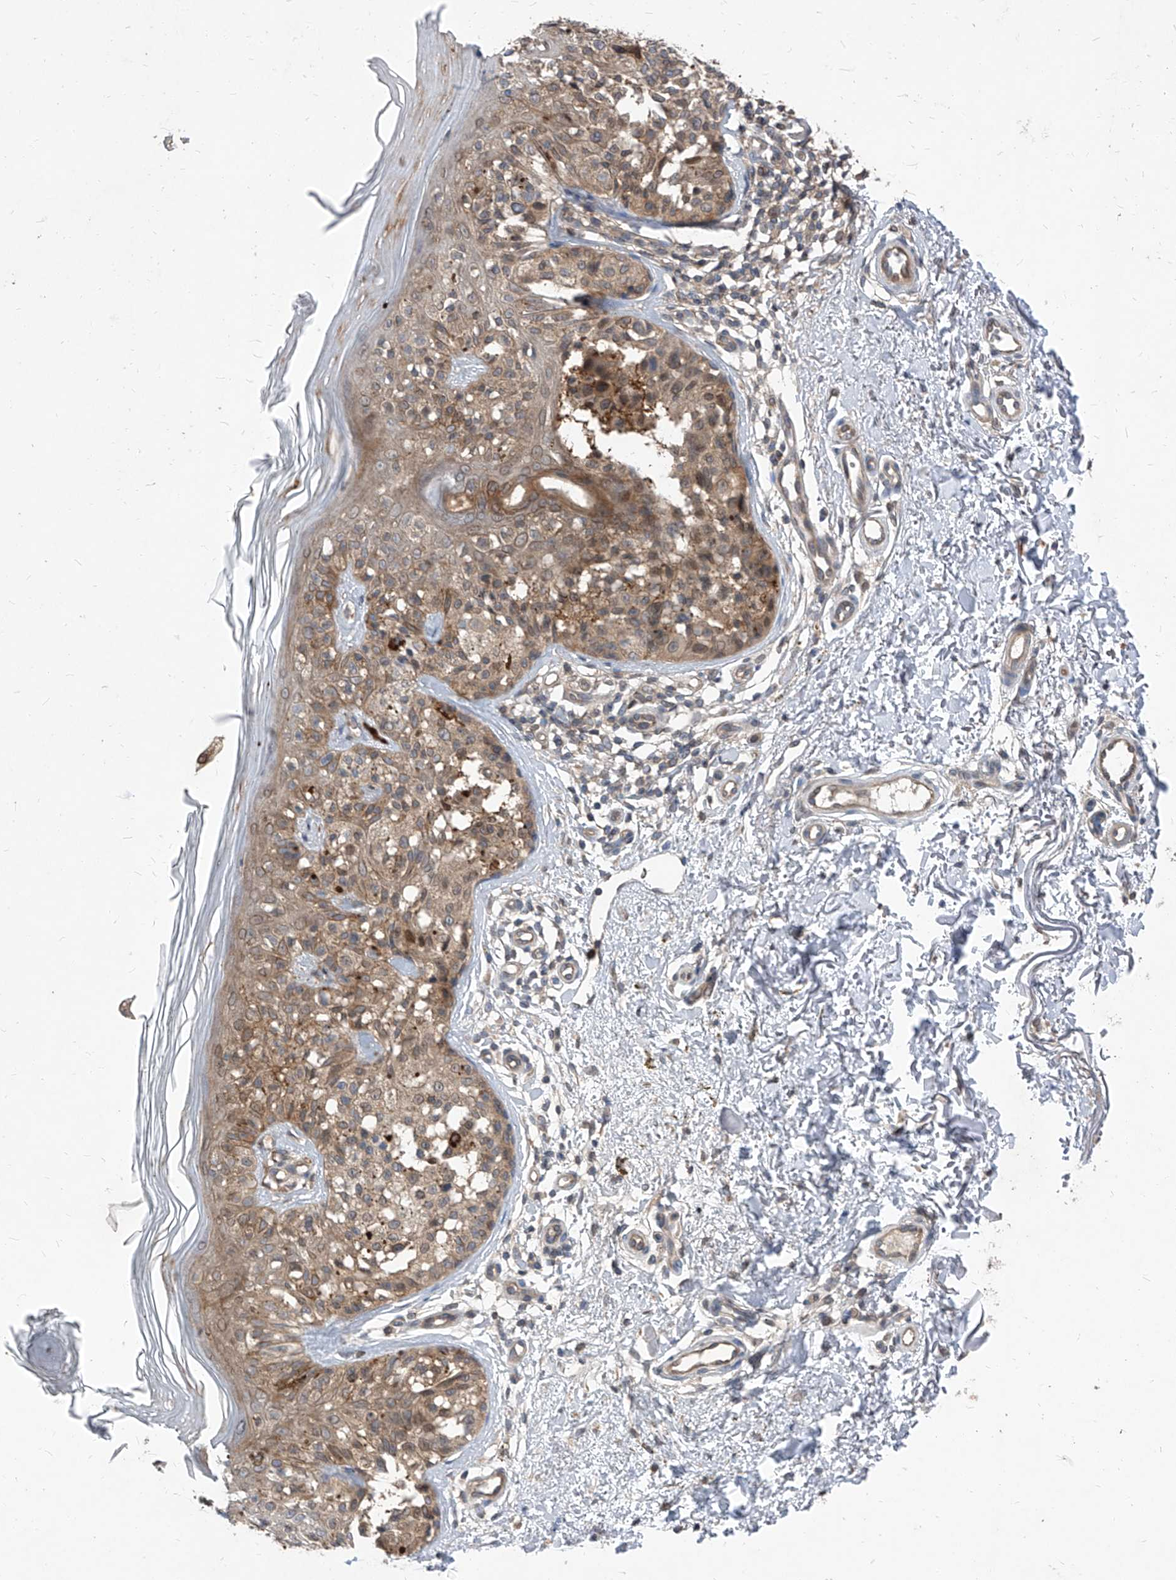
{"staining": {"intensity": "weak", "quantity": ">75%", "location": "cytoplasmic/membranous"}, "tissue": "melanoma", "cell_type": "Tumor cells", "image_type": "cancer", "snomed": [{"axis": "morphology", "description": "Malignant melanoma, NOS"}, {"axis": "topography", "description": "Skin"}], "caption": "Immunohistochemistry (IHC) (DAB) staining of malignant melanoma demonstrates weak cytoplasmic/membranous protein positivity in approximately >75% of tumor cells.", "gene": "KPNB1", "patient": {"sex": "female", "age": 50}}